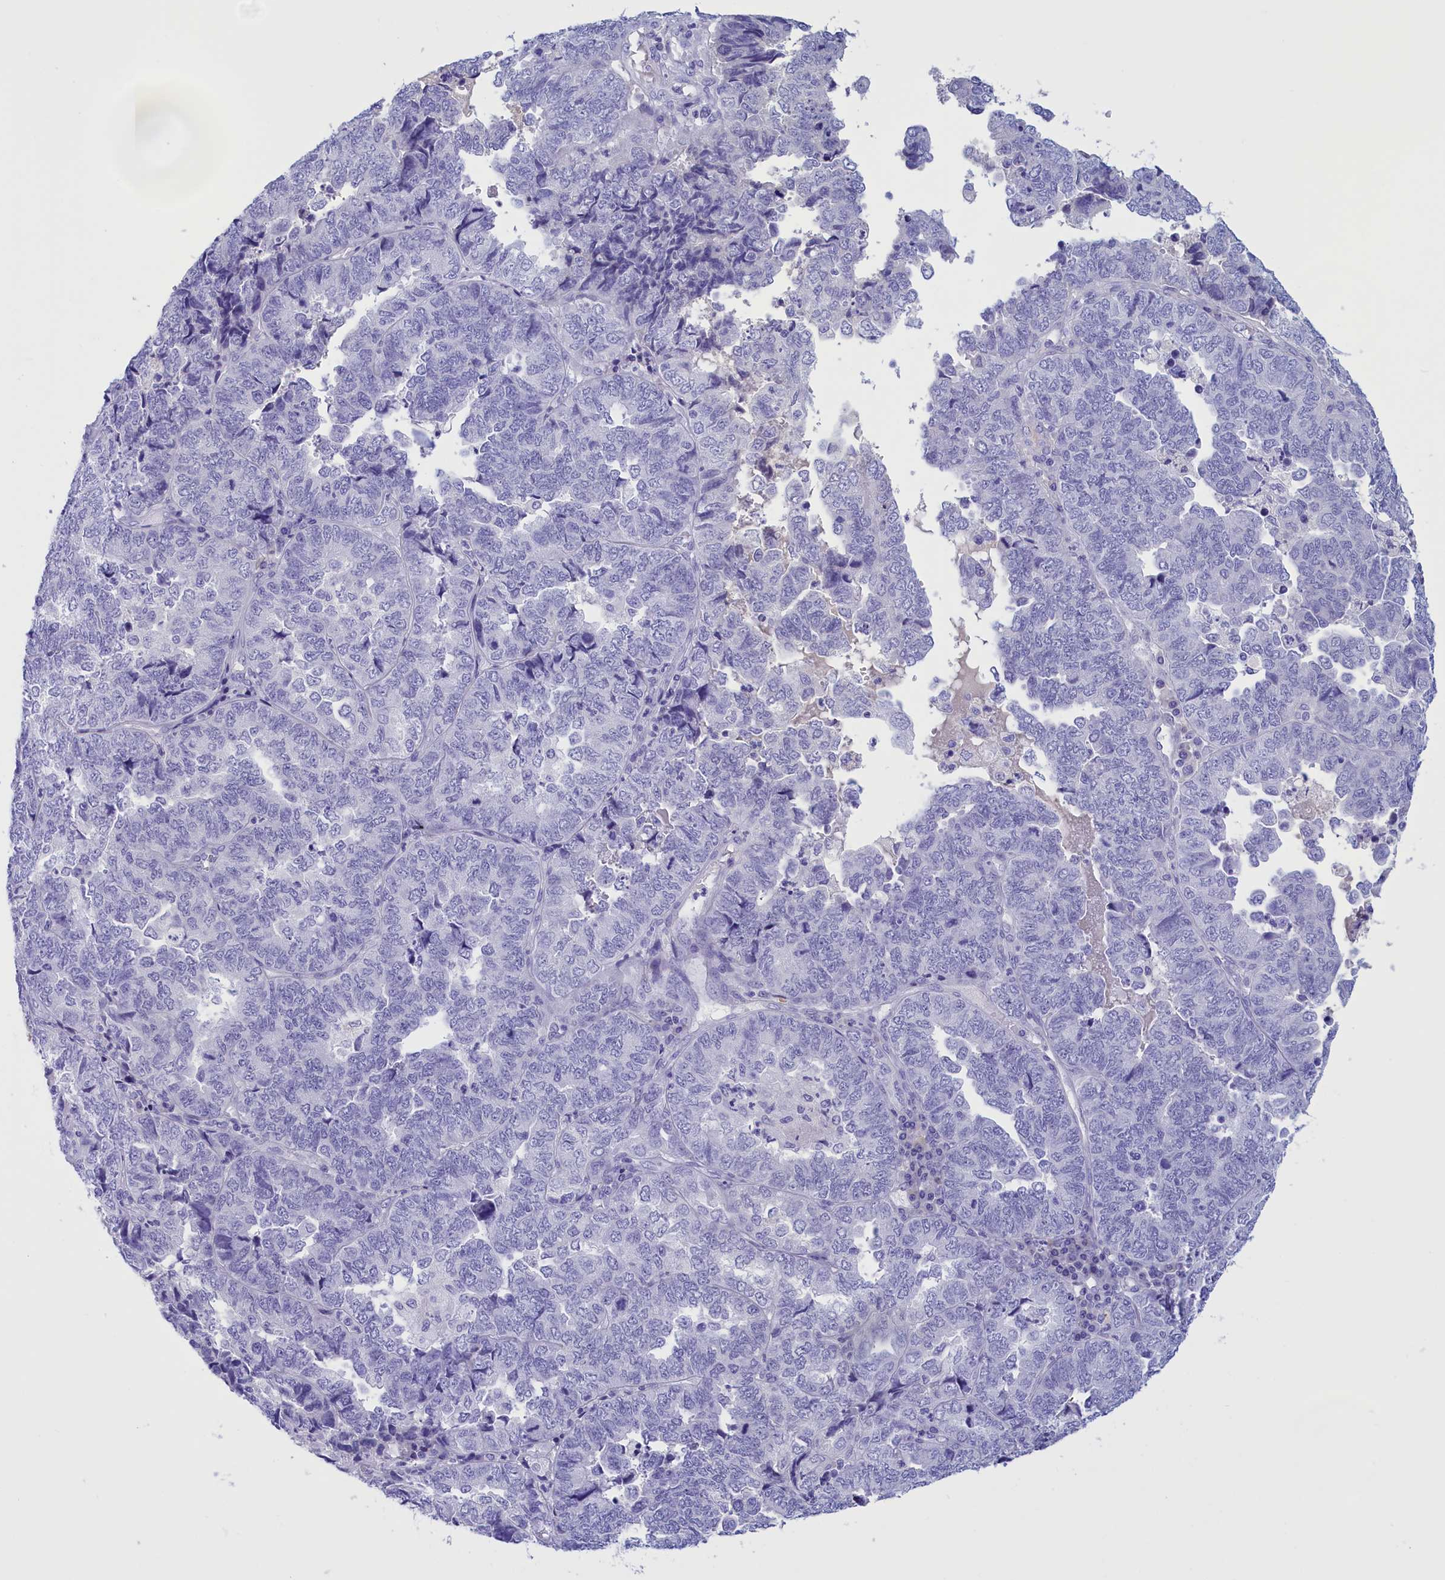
{"staining": {"intensity": "negative", "quantity": "none", "location": "none"}, "tissue": "endometrial cancer", "cell_type": "Tumor cells", "image_type": "cancer", "snomed": [{"axis": "morphology", "description": "Adenocarcinoma, NOS"}, {"axis": "topography", "description": "Endometrium"}], "caption": "Micrograph shows no protein expression in tumor cells of endometrial cancer (adenocarcinoma) tissue.", "gene": "PROK2", "patient": {"sex": "female", "age": 79}}